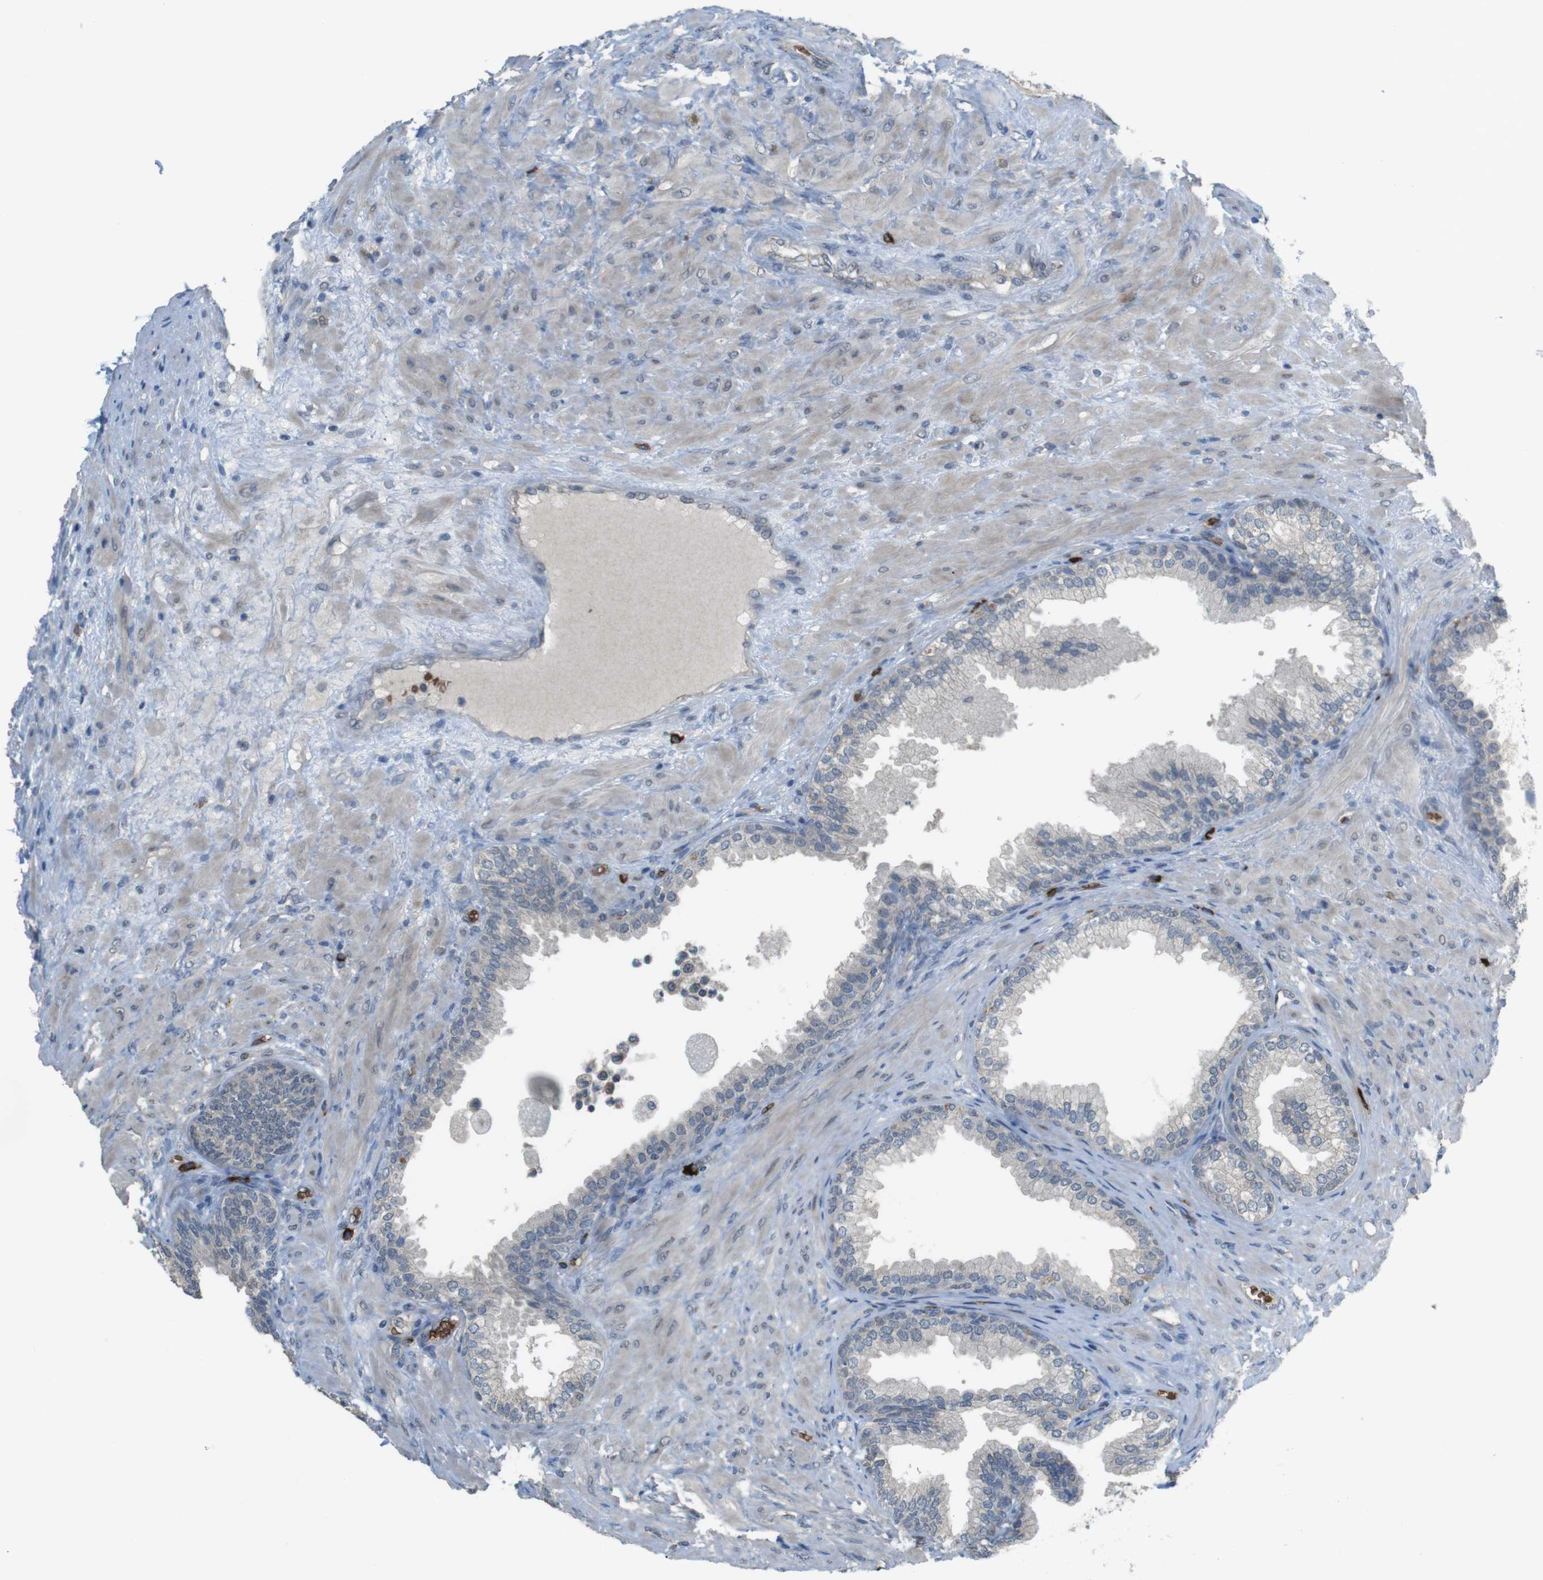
{"staining": {"intensity": "negative", "quantity": "none", "location": "none"}, "tissue": "prostate", "cell_type": "Glandular cells", "image_type": "normal", "snomed": [{"axis": "morphology", "description": "Normal tissue, NOS"}, {"axis": "topography", "description": "Prostate"}], "caption": "This is an immunohistochemistry (IHC) histopathology image of unremarkable human prostate. There is no expression in glandular cells.", "gene": "GYPA", "patient": {"sex": "male", "age": 76}}